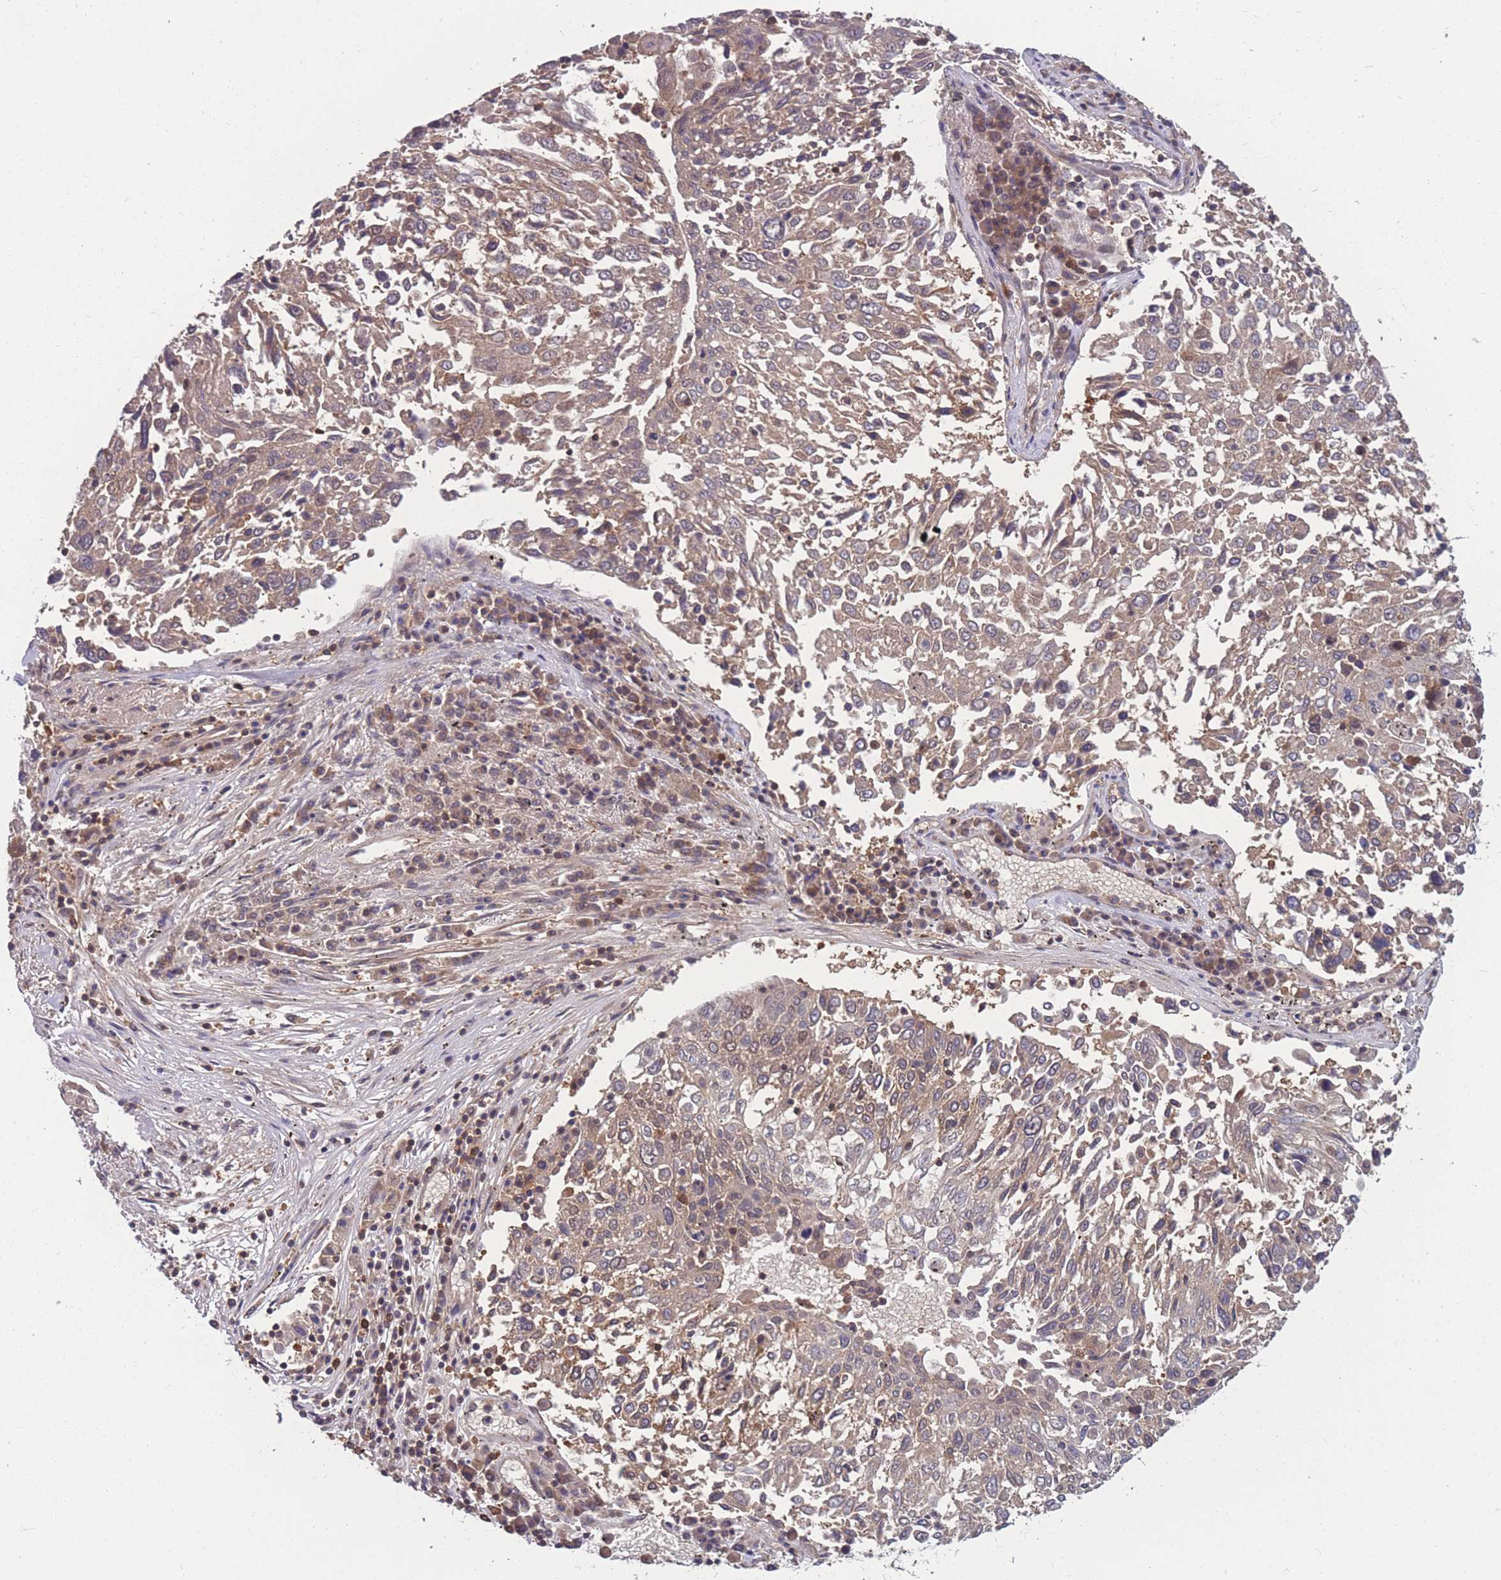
{"staining": {"intensity": "weak", "quantity": ">75%", "location": "cytoplasmic/membranous"}, "tissue": "lung cancer", "cell_type": "Tumor cells", "image_type": "cancer", "snomed": [{"axis": "morphology", "description": "Squamous cell carcinoma, NOS"}, {"axis": "topography", "description": "Lung"}], "caption": "This image reveals lung cancer stained with IHC to label a protein in brown. The cytoplasmic/membranous of tumor cells show weak positivity for the protein. Nuclei are counter-stained blue.", "gene": "UBE2N", "patient": {"sex": "male", "age": 65}}